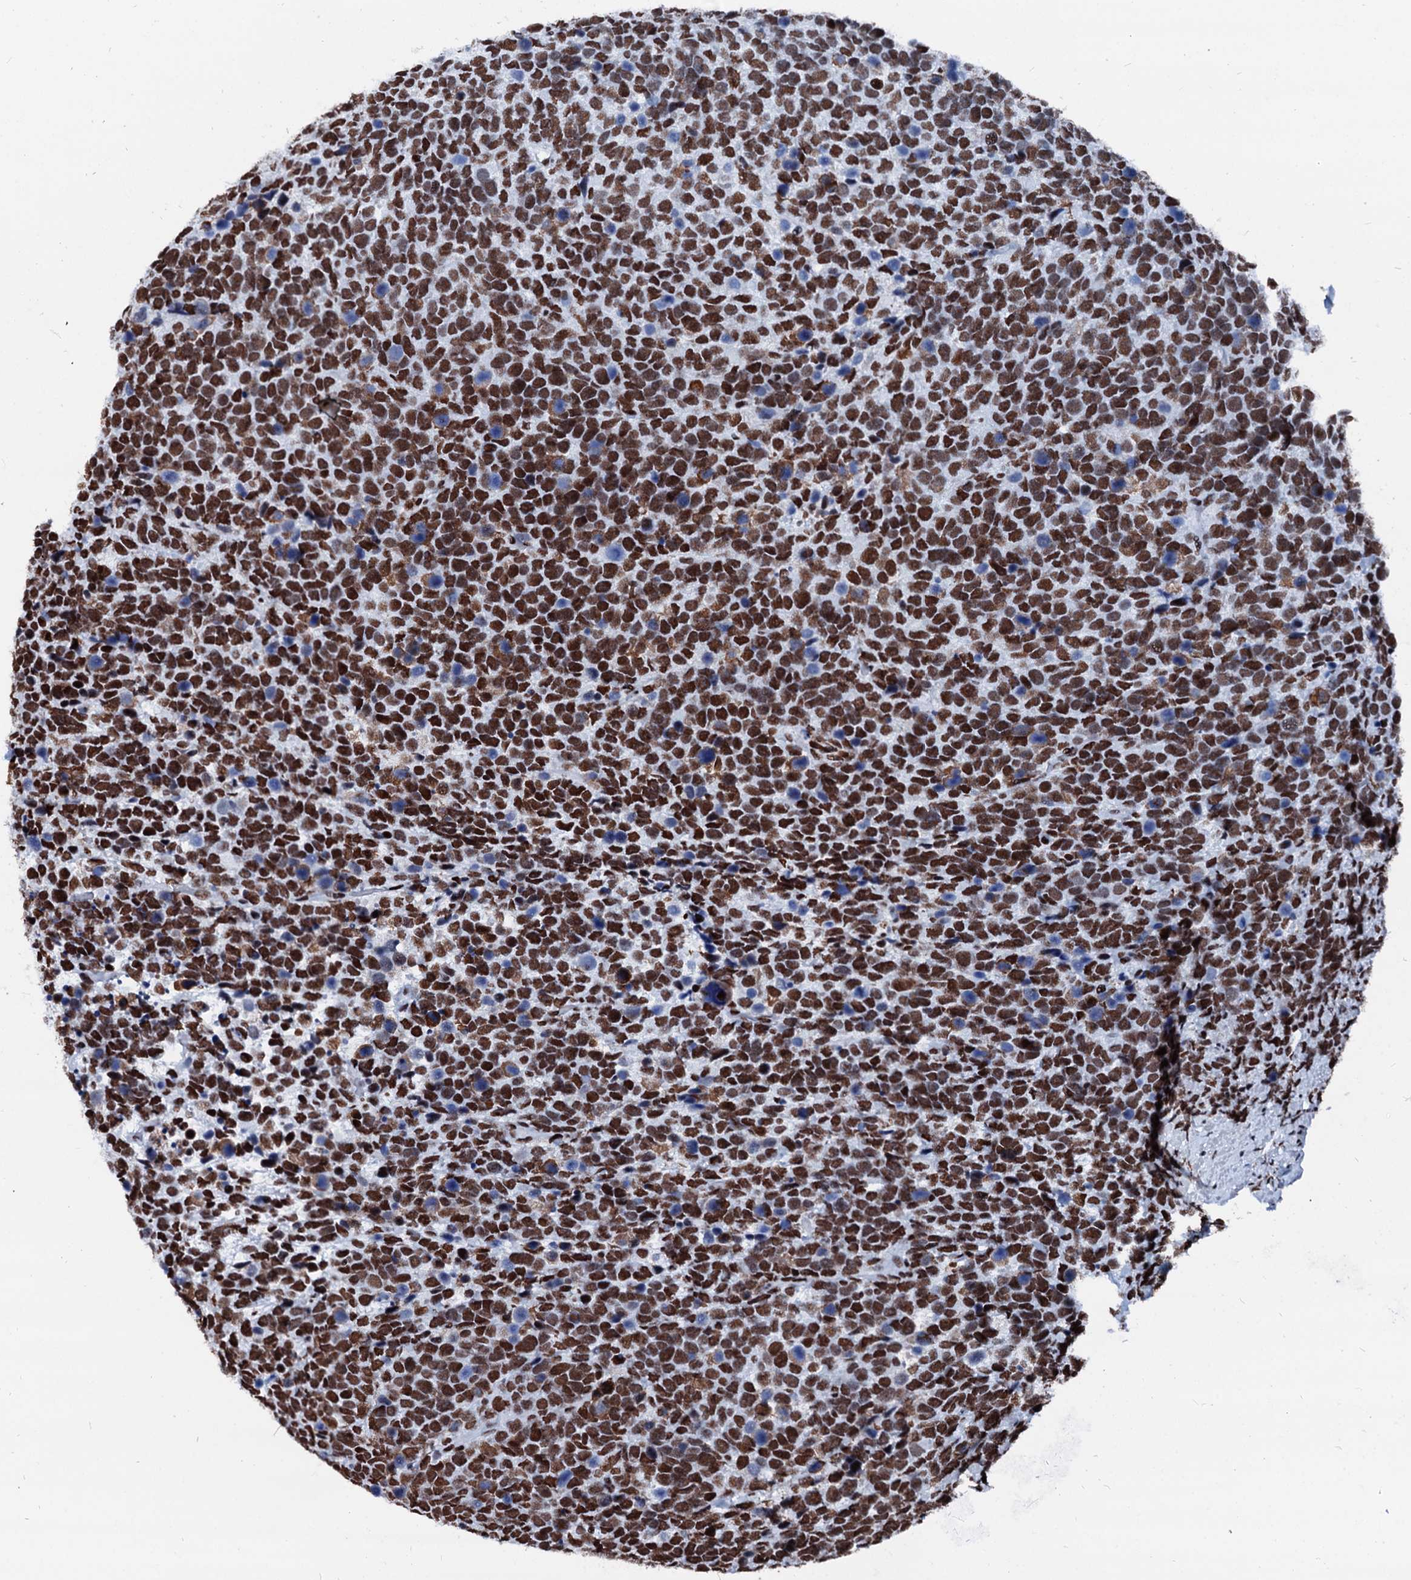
{"staining": {"intensity": "strong", "quantity": ">75%", "location": "nuclear"}, "tissue": "urothelial cancer", "cell_type": "Tumor cells", "image_type": "cancer", "snomed": [{"axis": "morphology", "description": "Urothelial carcinoma, High grade"}, {"axis": "topography", "description": "Urinary bladder"}], "caption": "A brown stain shows strong nuclear staining of a protein in human high-grade urothelial carcinoma tumor cells.", "gene": "RALY", "patient": {"sex": "female", "age": 82}}